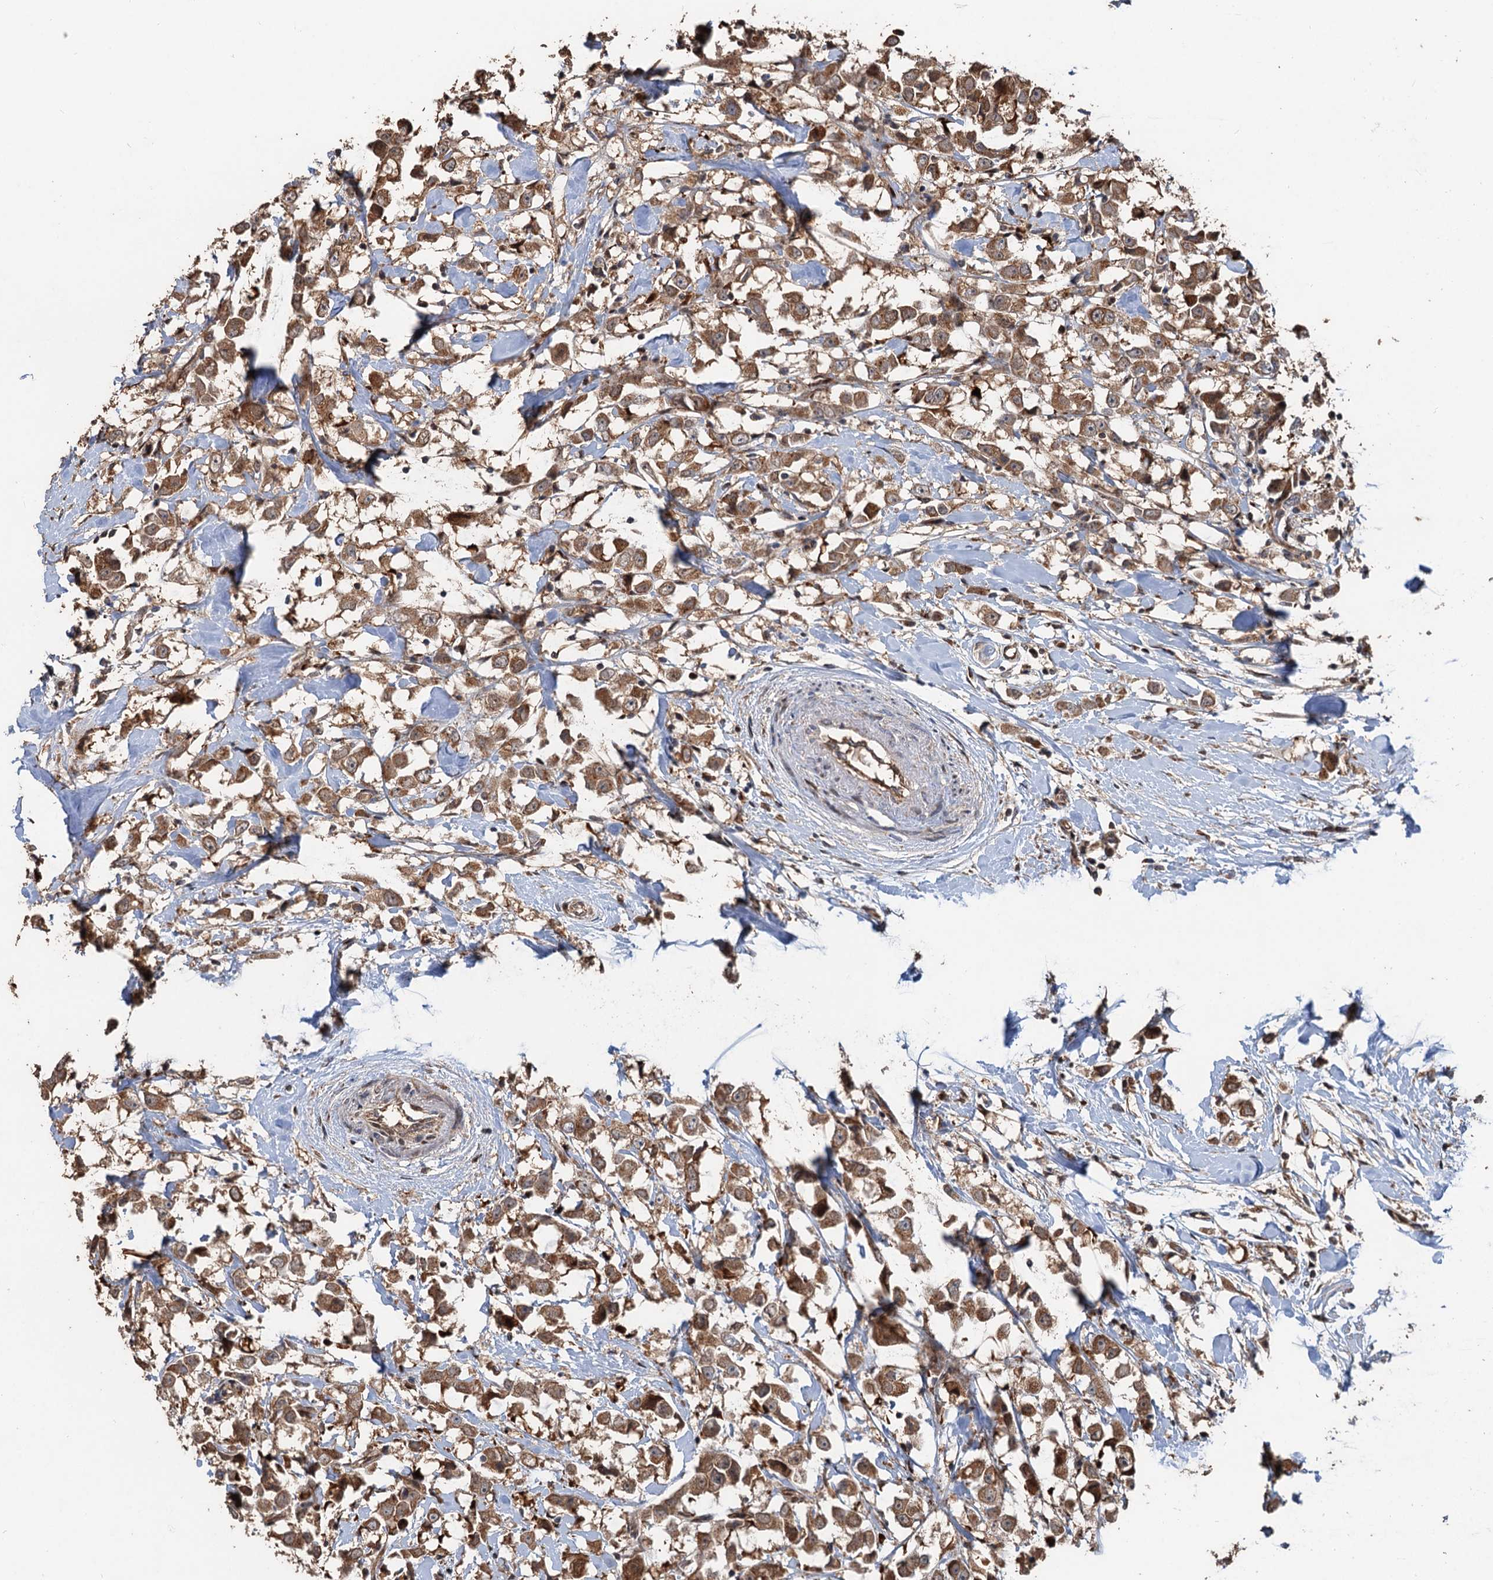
{"staining": {"intensity": "moderate", "quantity": ">75%", "location": "cytoplasmic/membranous"}, "tissue": "breast cancer", "cell_type": "Tumor cells", "image_type": "cancer", "snomed": [{"axis": "morphology", "description": "Duct carcinoma"}, {"axis": "topography", "description": "Breast"}], "caption": "Protein staining displays moderate cytoplasmic/membranous expression in approximately >75% of tumor cells in breast cancer (intraductal carcinoma).", "gene": "DEXI", "patient": {"sex": "female", "age": 61}}